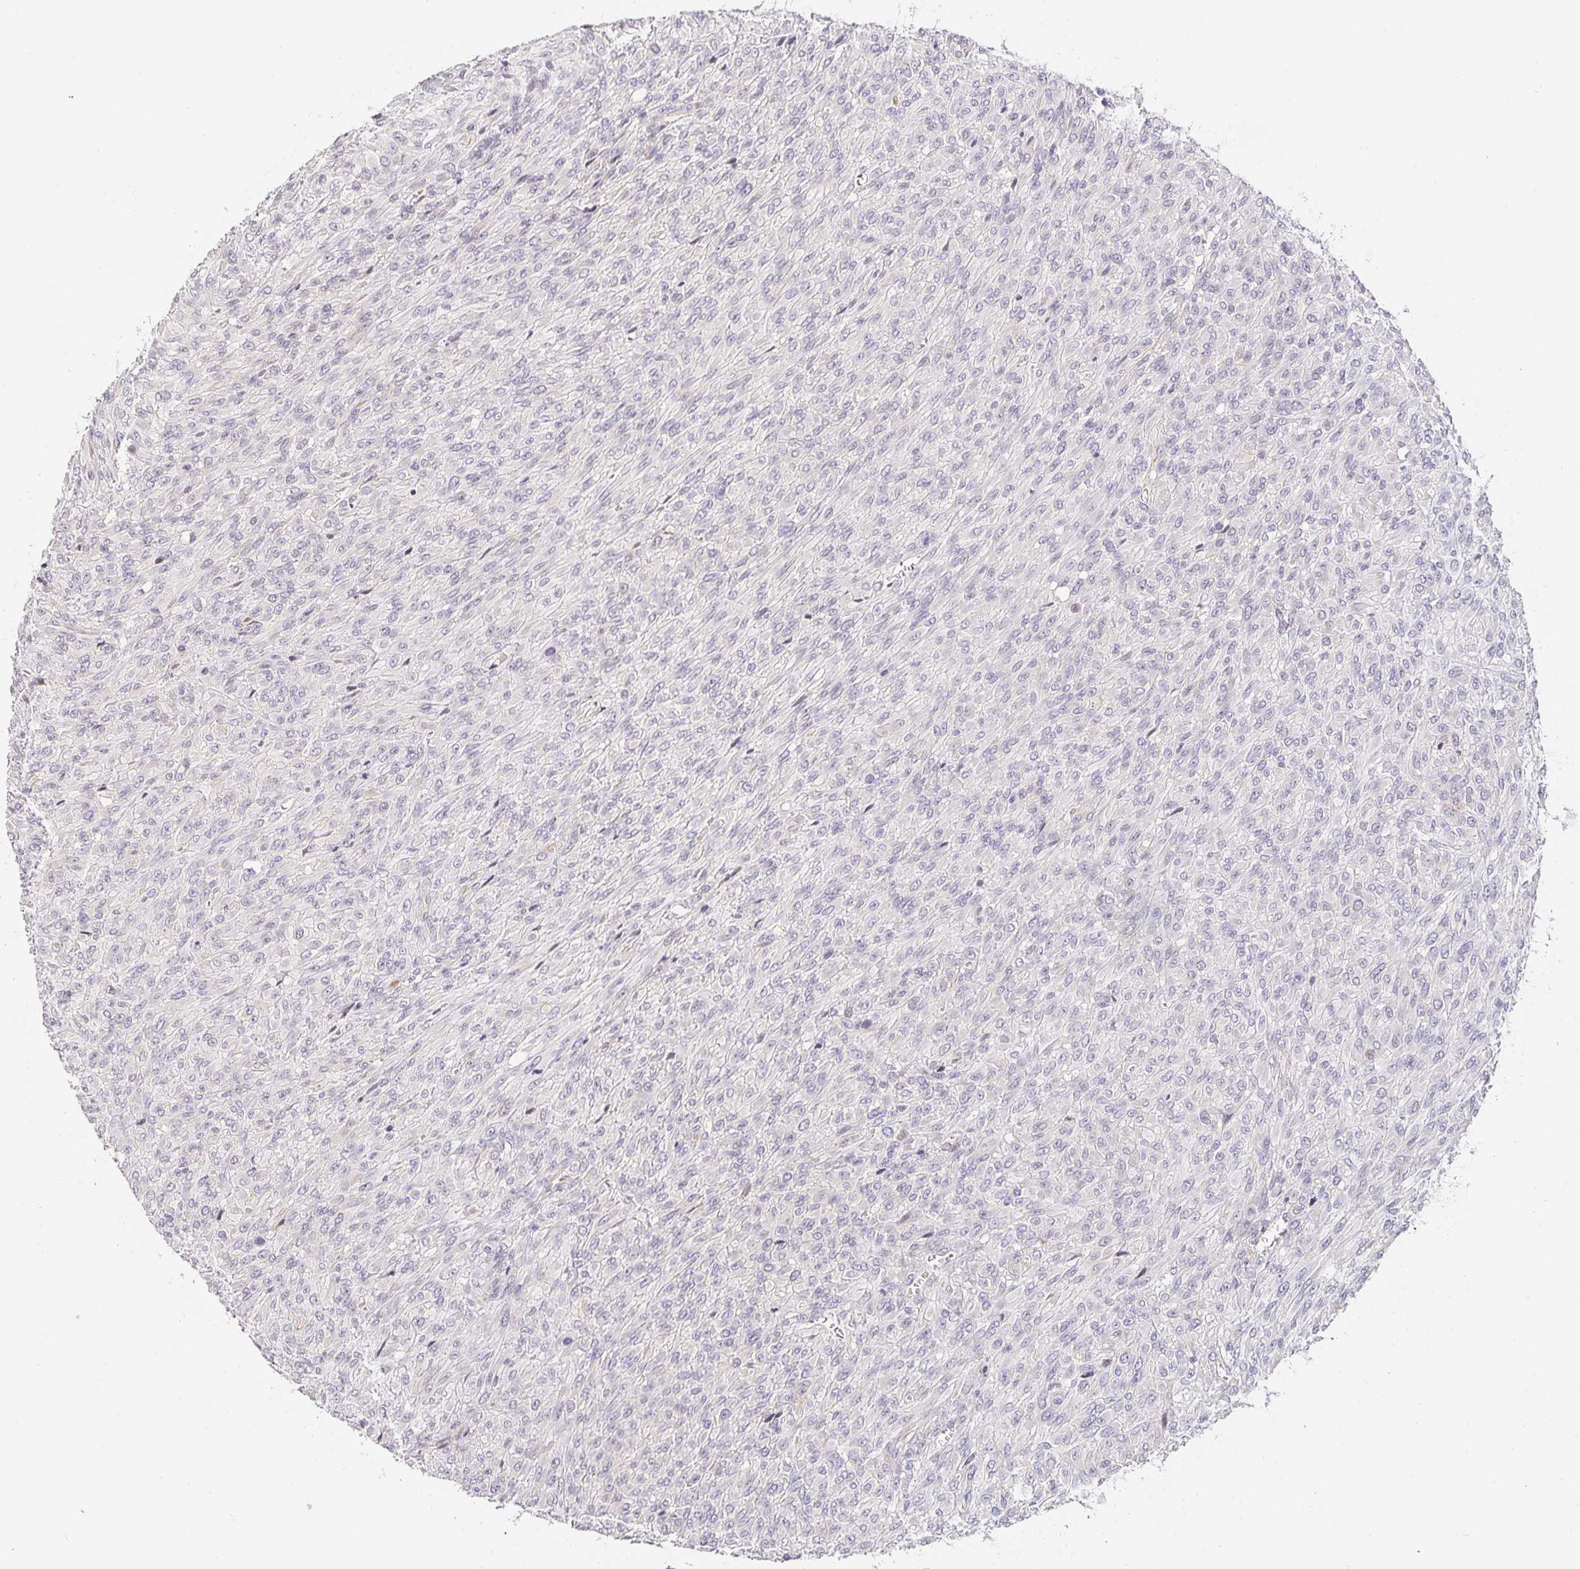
{"staining": {"intensity": "negative", "quantity": "none", "location": "none"}, "tissue": "renal cancer", "cell_type": "Tumor cells", "image_type": "cancer", "snomed": [{"axis": "morphology", "description": "Adenocarcinoma, NOS"}, {"axis": "topography", "description": "Kidney"}], "caption": "This histopathology image is of renal adenocarcinoma stained with immunohistochemistry (IHC) to label a protein in brown with the nuclei are counter-stained blue. There is no expression in tumor cells. (DAB immunohistochemistry (IHC) with hematoxylin counter stain).", "gene": "TJP3", "patient": {"sex": "male", "age": 58}}